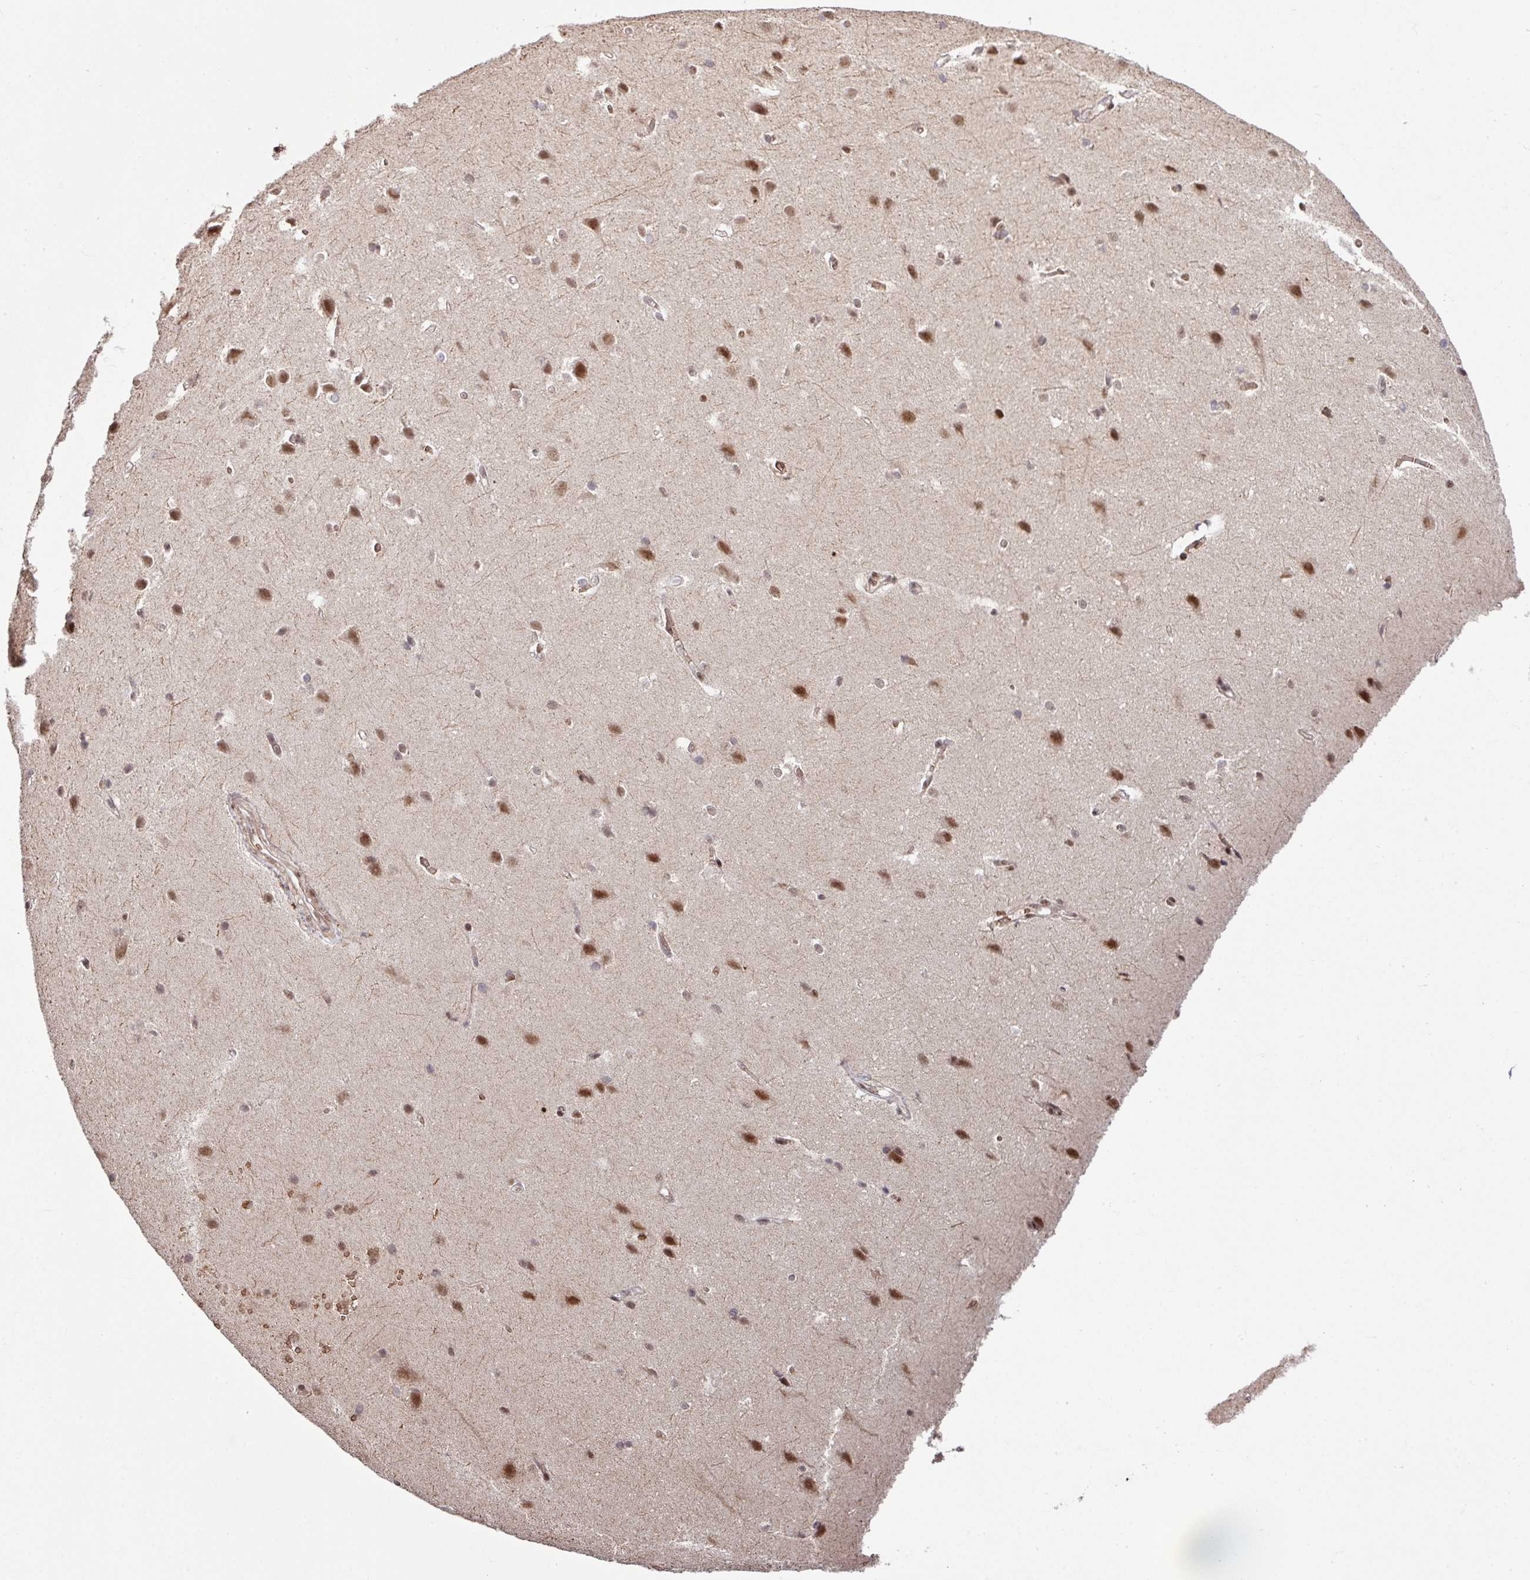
{"staining": {"intensity": "moderate", "quantity": ">75%", "location": "nuclear"}, "tissue": "cerebral cortex", "cell_type": "Endothelial cells", "image_type": "normal", "snomed": [{"axis": "morphology", "description": "Normal tissue, NOS"}, {"axis": "topography", "description": "Cerebral cortex"}], "caption": "A brown stain labels moderate nuclear positivity of a protein in endothelial cells of unremarkable cerebral cortex.", "gene": "PHF23", "patient": {"sex": "male", "age": 37}}